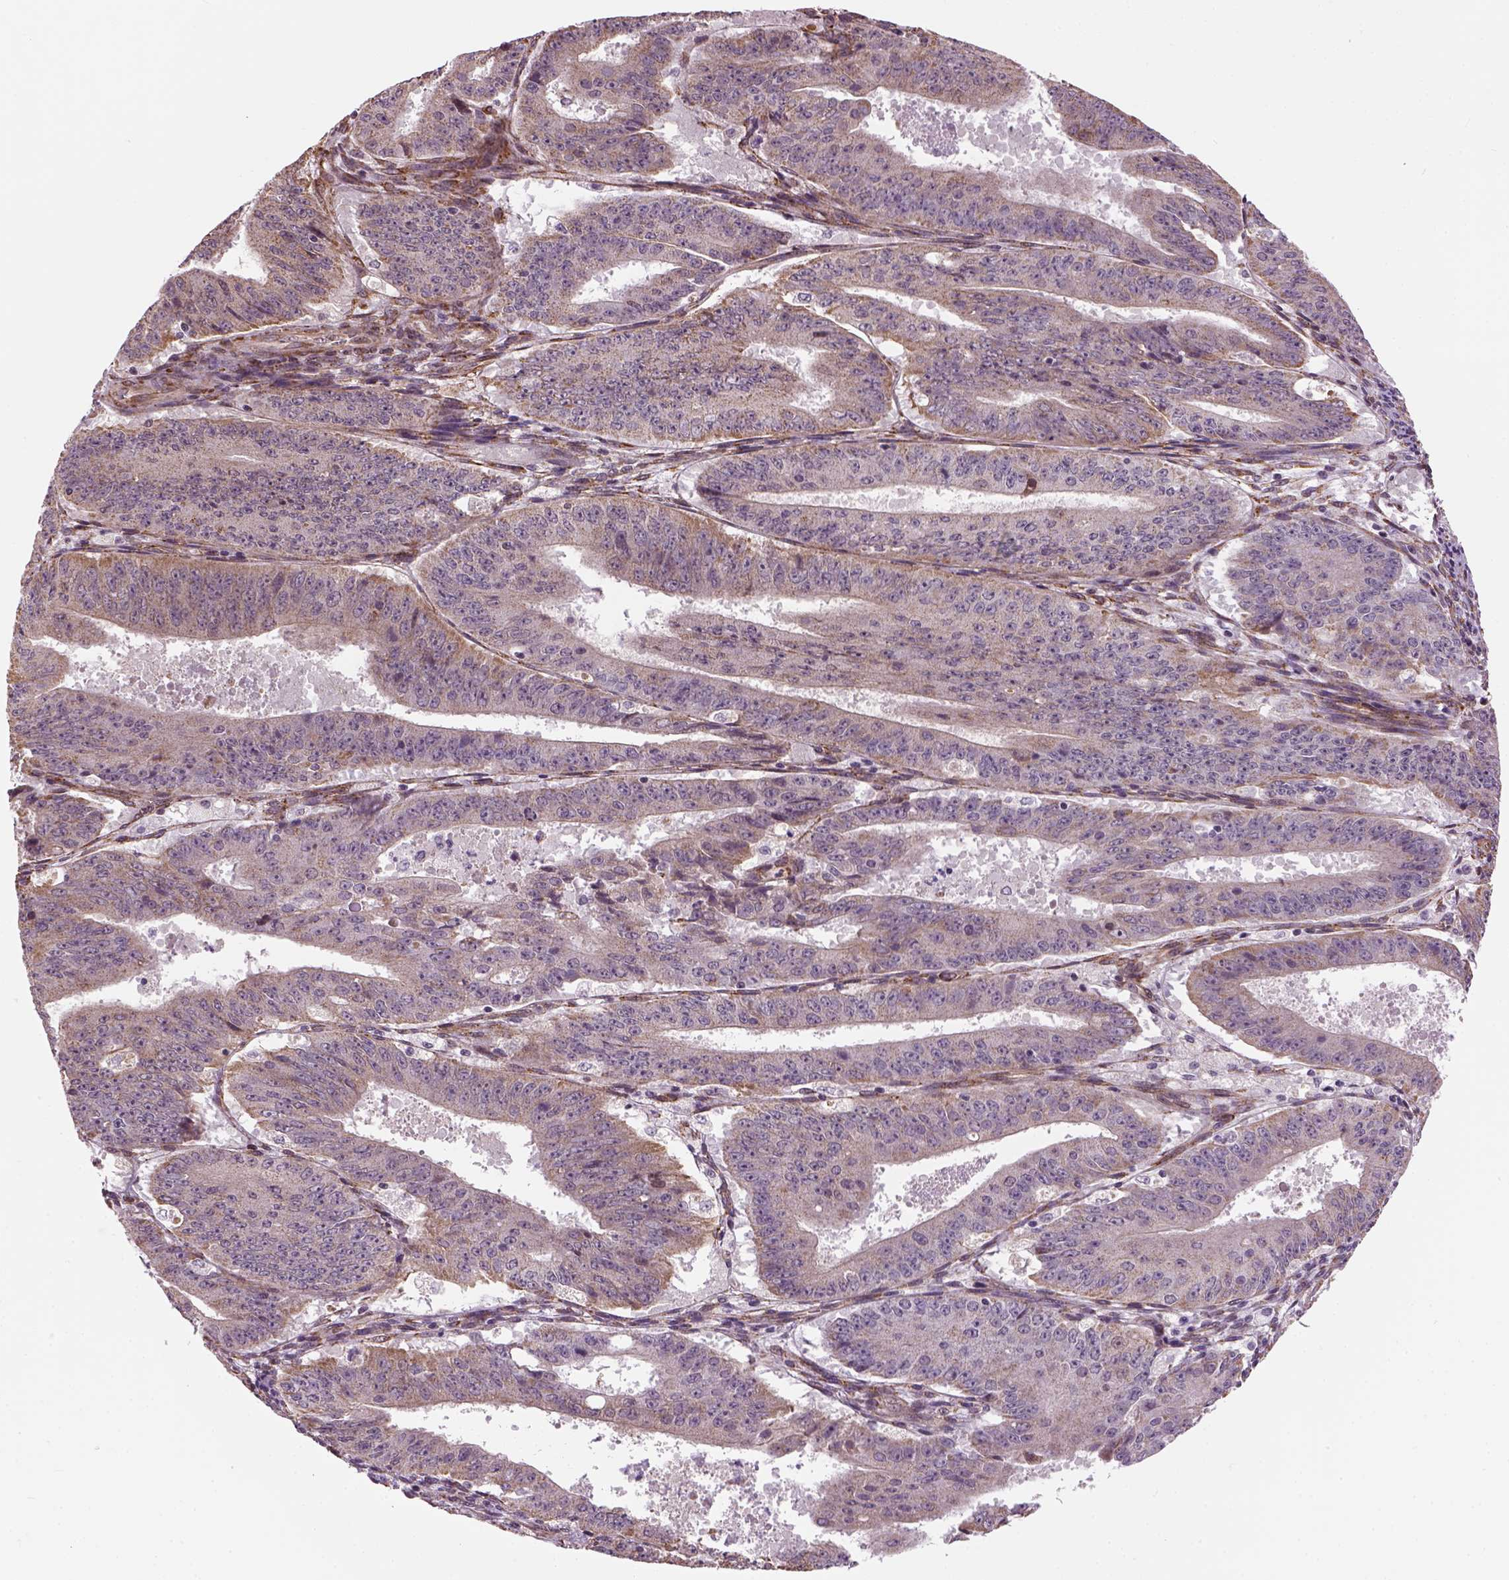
{"staining": {"intensity": "weak", "quantity": "25%-75%", "location": "cytoplasmic/membranous"}, "tissue": "ovarian cancer", "cell_type": "Tumor cells", "image_type": "cancer", "snomed": [{"axis": "morphology", "description": "Carcinoma, endometroid"}, {"axis": "topography", "description": "Ovary"}], "caption": "Tumor cells reveal low levels of weak cytoplasmic/membranous staining in approximately 25%-75% of cells in human endometroid carcinoma (ovarian).", "gene": "XK", "patient": {"sex": "female", "age": 42}}